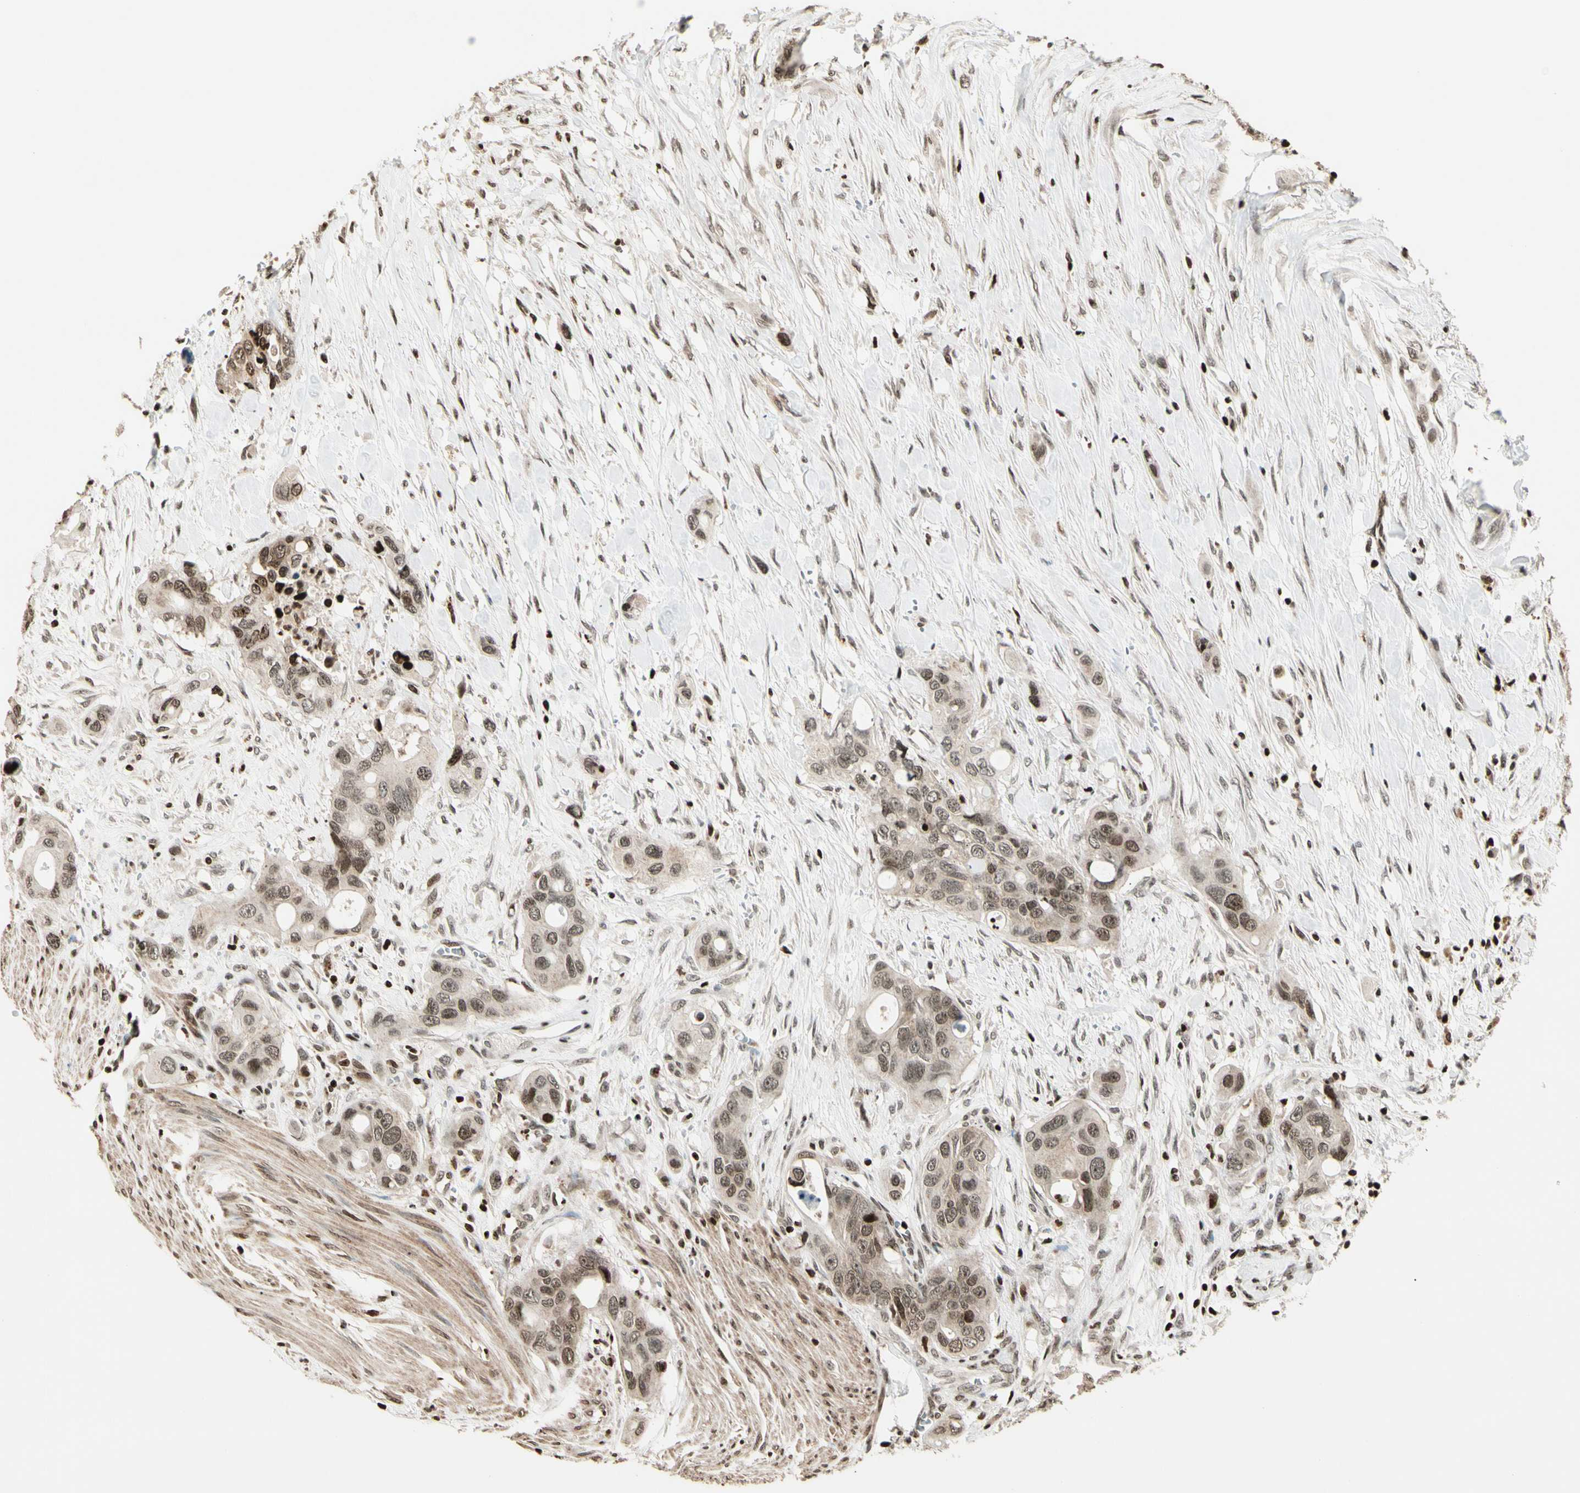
{"staining": {"intensity": "moderate", "quantity": ">75%", "location": "nuclear"}, "tissue": "colorectal cancer", "cell_type": "Tumor cells", "image_type": "cancer", "snomed": [{"axis": "morphology", "description": "Adenocarcinoma, NOS"}, {"axis": "topography", "description": "Colon"}], "caption": "Colorectal cancer (adenocarcinoma) was stained to show a protein in brown. There is medium levels of moderate nuclear positivity in about >75% of tumor cells. Using DAB (3,3'-diaminobenzidine) (brown) and hematoxylin (blue) stains, captured at high magnification using brightfield microscopy.", "gene": "TSHZ3", "patient": {"sex": "female", "age": 57}}